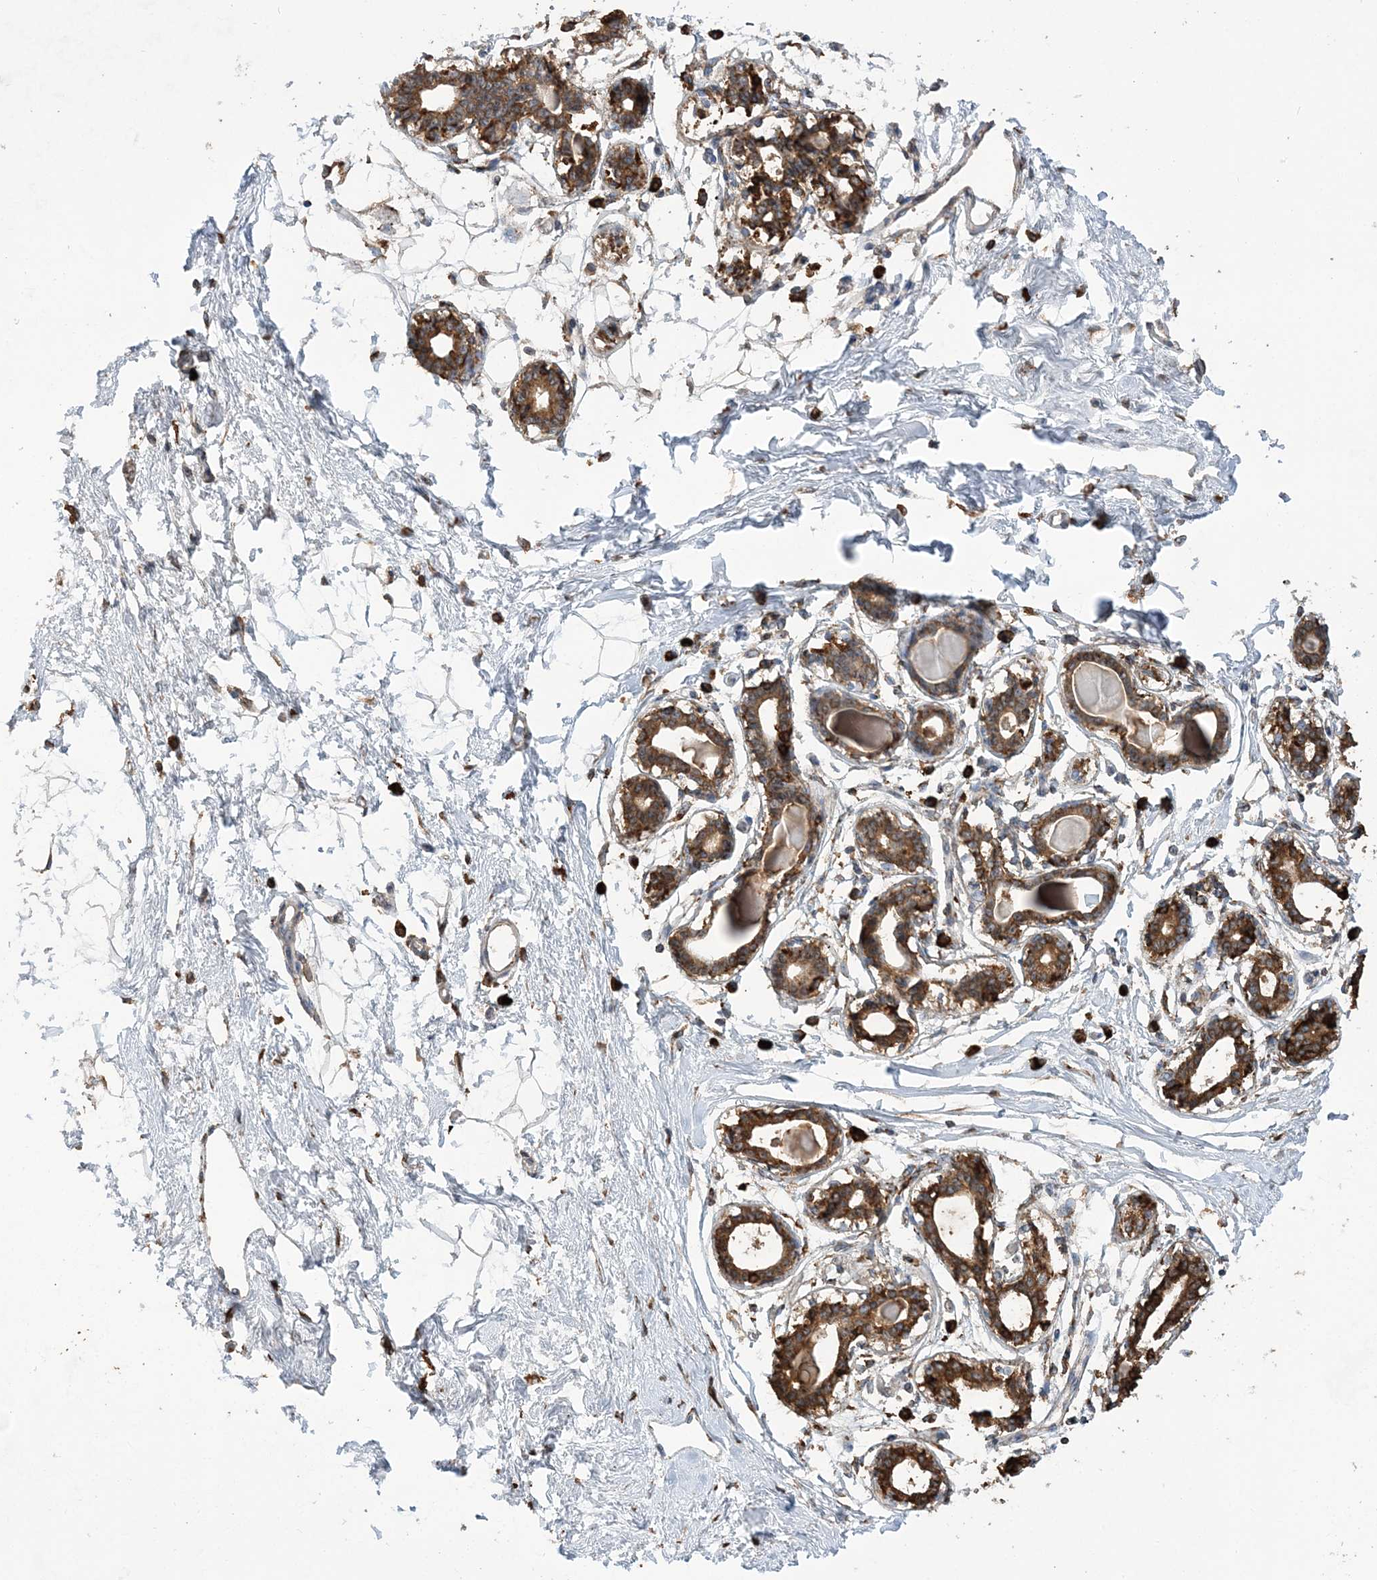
{"staining": {"intensity": "negative", "quantity": "none", "location": "none"}, "tissue": "breast", "cell_type": "Adipocytes", "image_type": "normal", "snomed": [{"axis": "morphology", "description": "Normal tissue, NOS"}, {"axis": "topography", "description": "Breast"}], "caption": "An IHC histopathology image of benign breast is shown. There is no staining in adipocytes of breast. (DAB IHC visualized using brightfield microscopy, high magnification).", "gene": "WDR12", "patient": {"sex": "female", "age": 45}}